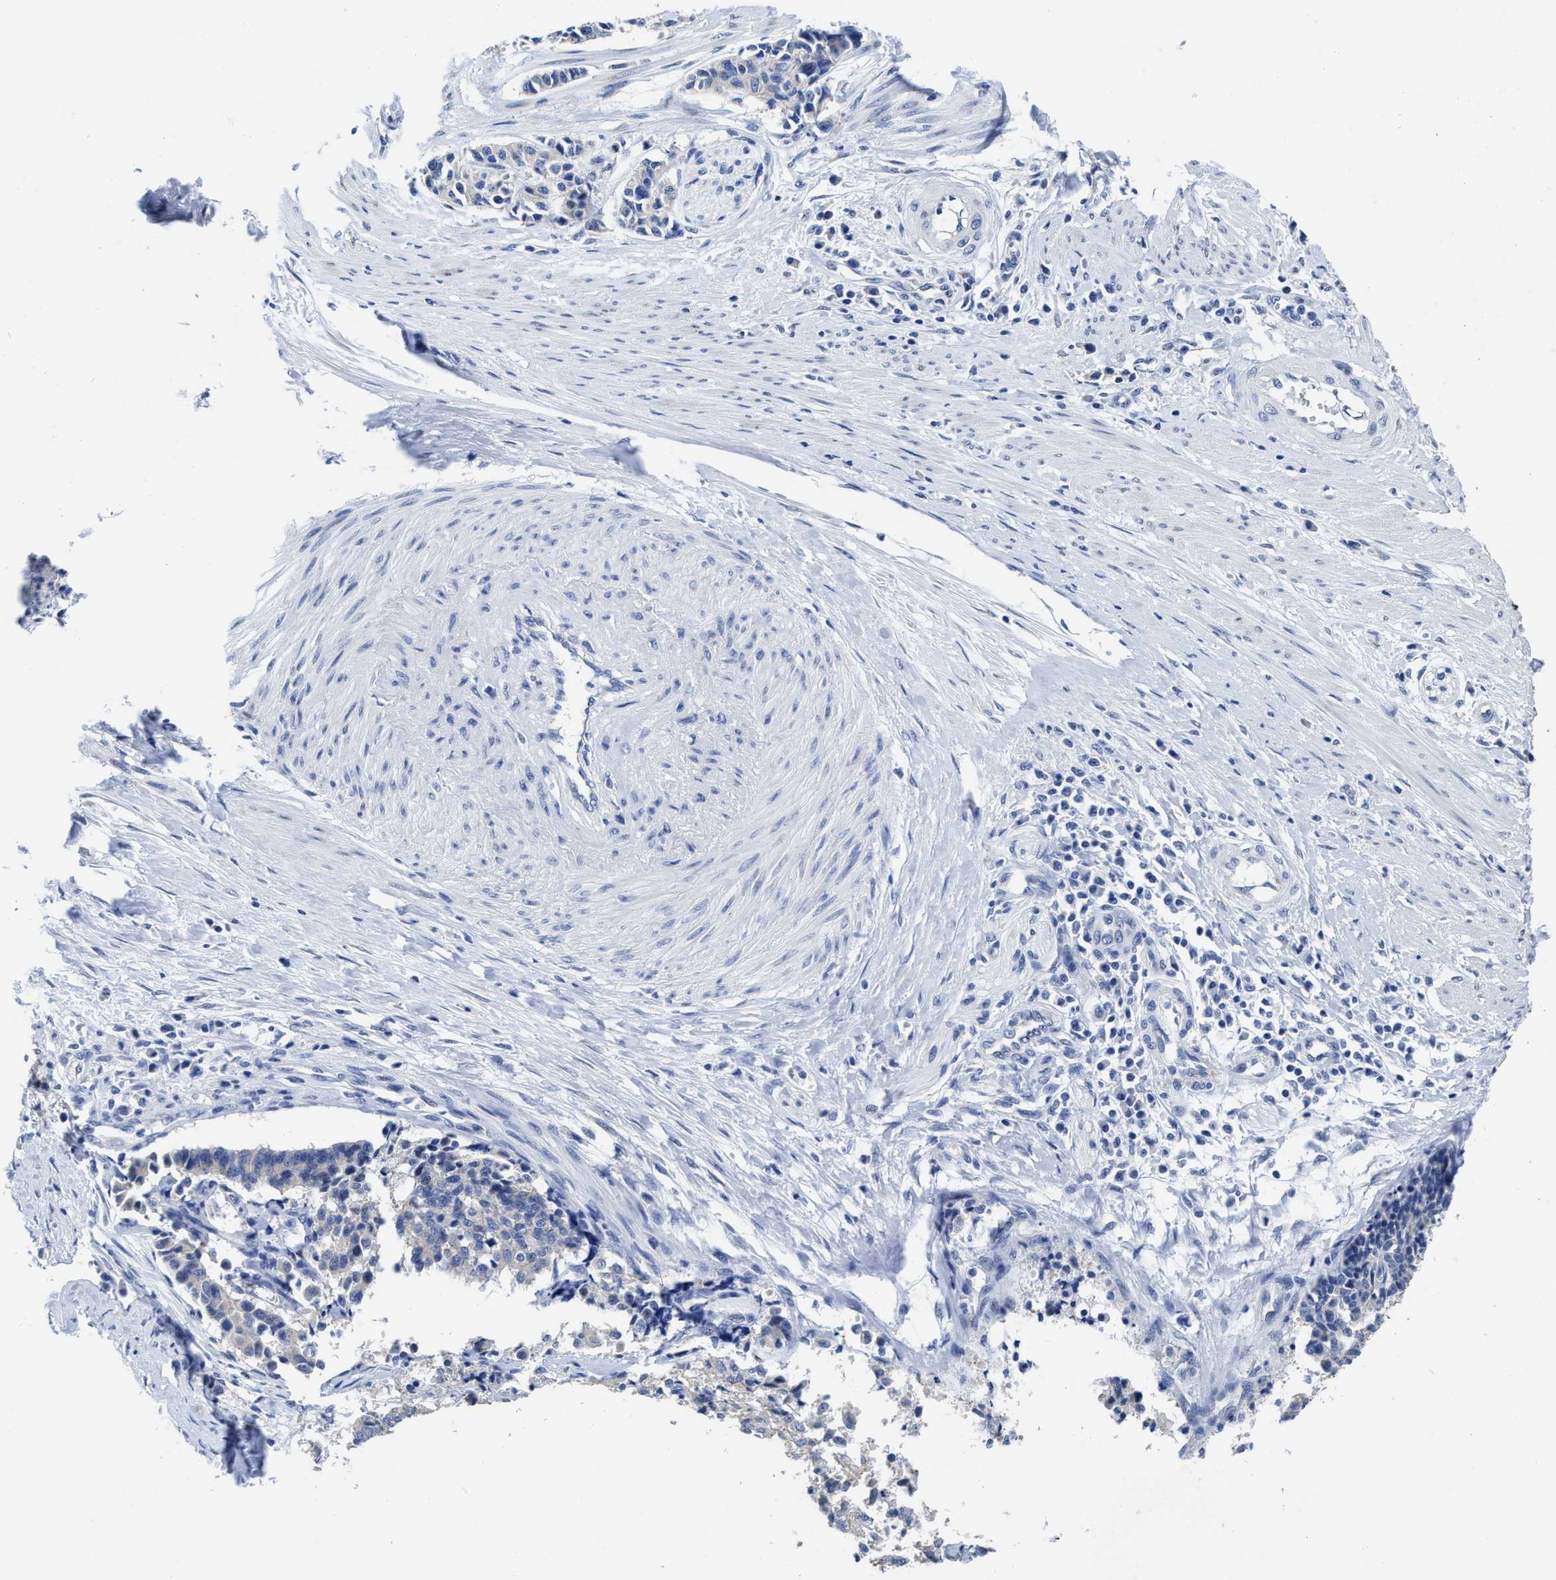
{"staining": {"intensity": "negative", "quantity": "none", "location": "none"}, "tissue": "cervical cancer", "cell_type": "Tumor cells", "image_type": "cancer", "snomed": [{"axis": "morphology", "description": "Squamous cell carcinoma, NOS"}, {"axis": "topography", "description": "Cervix"}], "caption": "This histopathology image is of cervical cancer stained with immunohistochemistry (IHC) to label a protein in brown with the nuclei are counter-stained blue. There is no staining in tumor cells.", "gene": "HOOK1", "patient": {"sex": "female", "age": 35}}